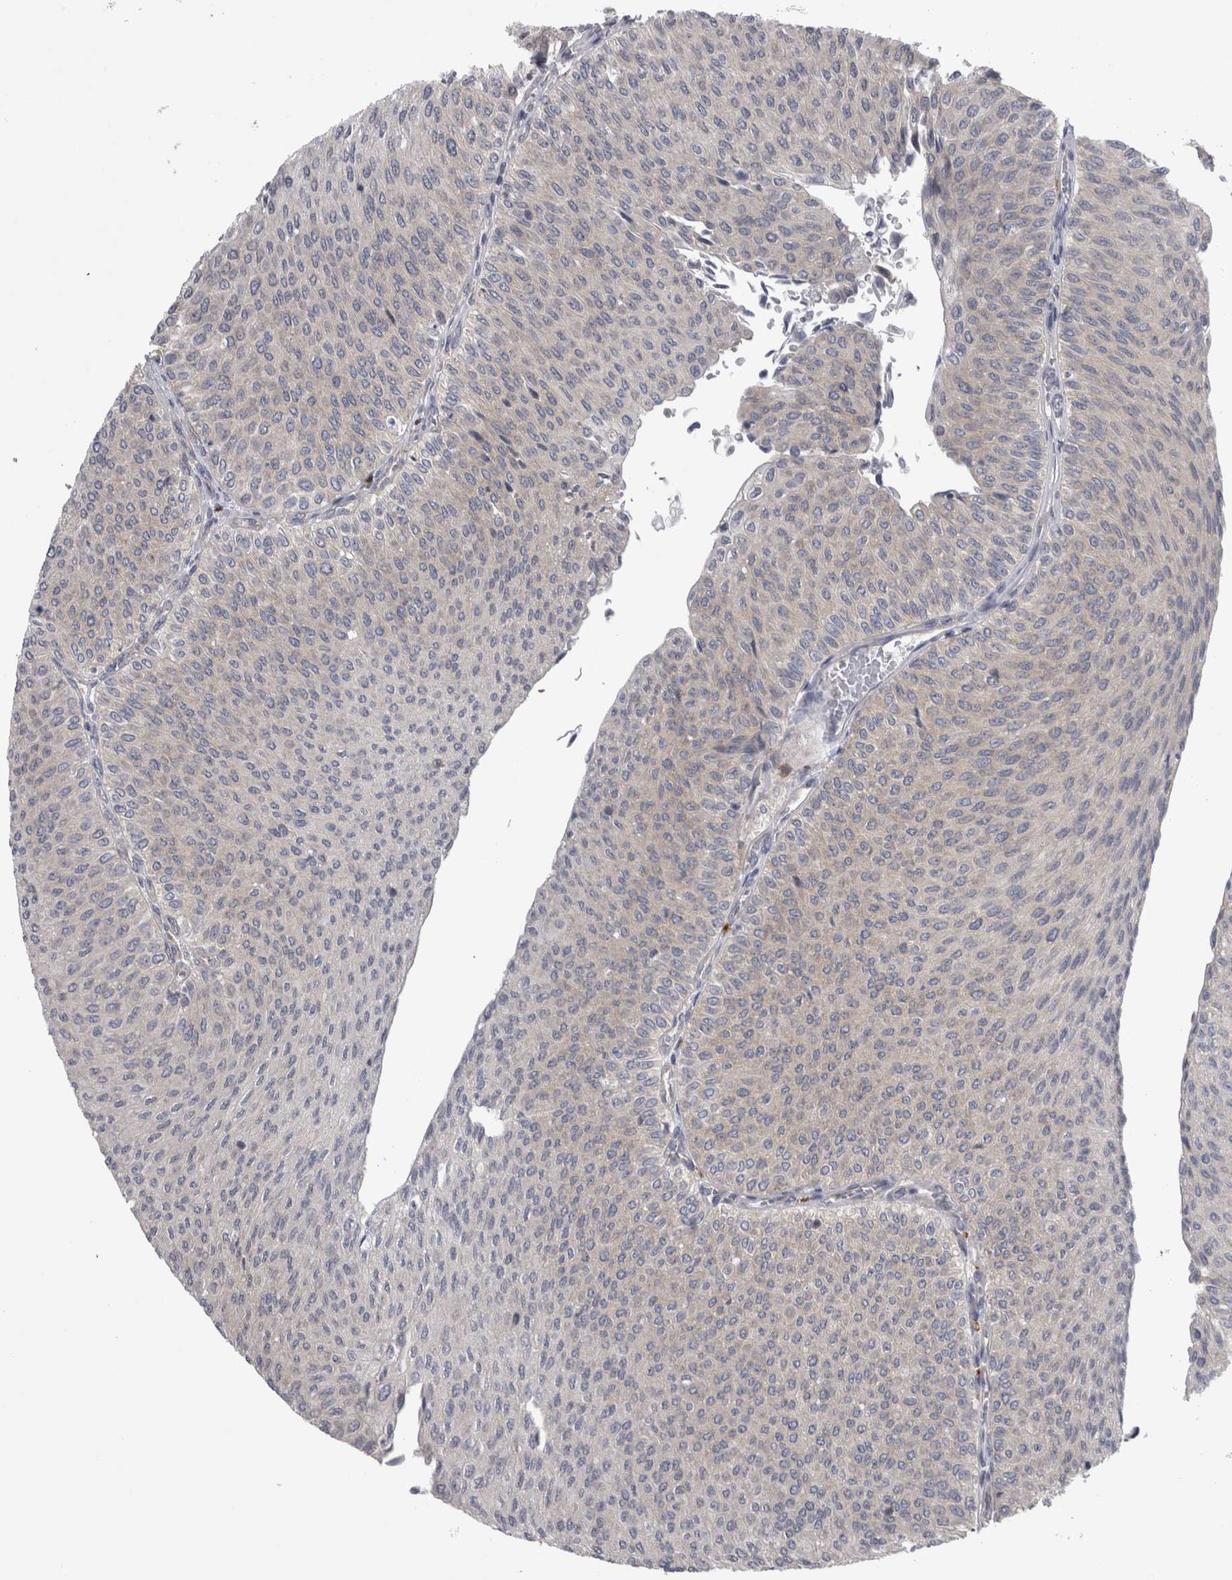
{"staining": {"intensity": "weak", "quantity": "<25%", "location": "cytoplasmic/membranous"}, "tissue": "urothelial cancer", "cell_type": "Tumor cells", "image_type": "cancer", "snomed": [{"axis": "morphology", "description": "Urothelial carcinoma, Low grade"}, {"axis": "topography", "description": "Urinary bladder"}], "caption": "This is an immunohistochemistry (IHC) histopathology image of low-grade urothelial carcinoma. There is no expression in tumor cells.", "gene": "PRRC2C", "patient": {"sex": "male", "age": 78}}